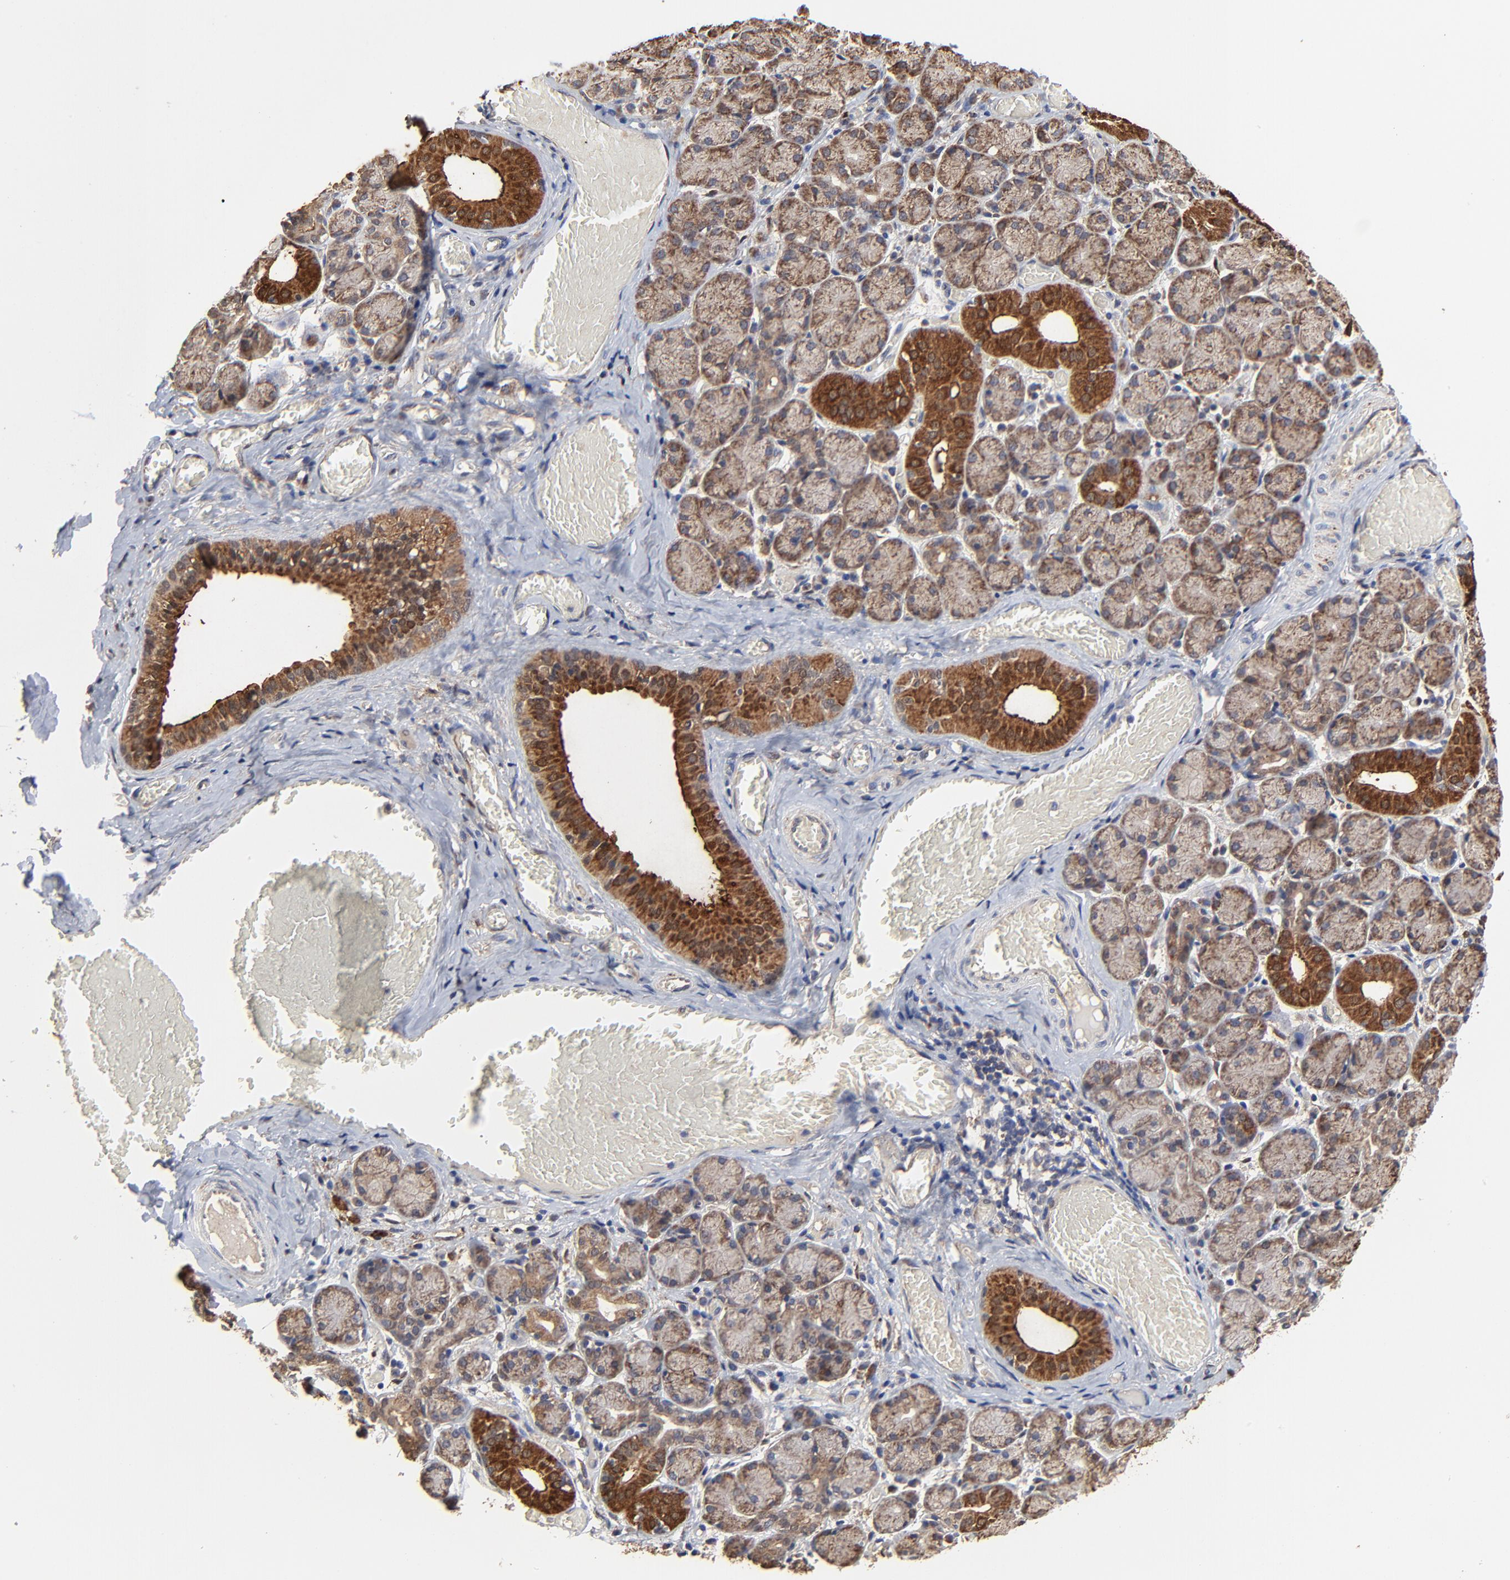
{"staining": {"intensity": "moderate", "quantity": "<25%", "location": "cytoplasmic/membranous"}, "tissue": "salivary gland", "cell_type": "Glandular cells", "image_type": "normal", "snomed": [{"axis": "morphology", "description": "Normal tissue, NOS"}, {"axis": "topography", "description": "Salivary gland"}], "caption": "The image demonstrates immunohistochemical staining of normal salivary gland. There is moderate cytoplasmic/membranous staining is present in approximately <25% of glandular cells.", "gene": "LGALS3", "patient": {"sex": "female", "age": 24}}